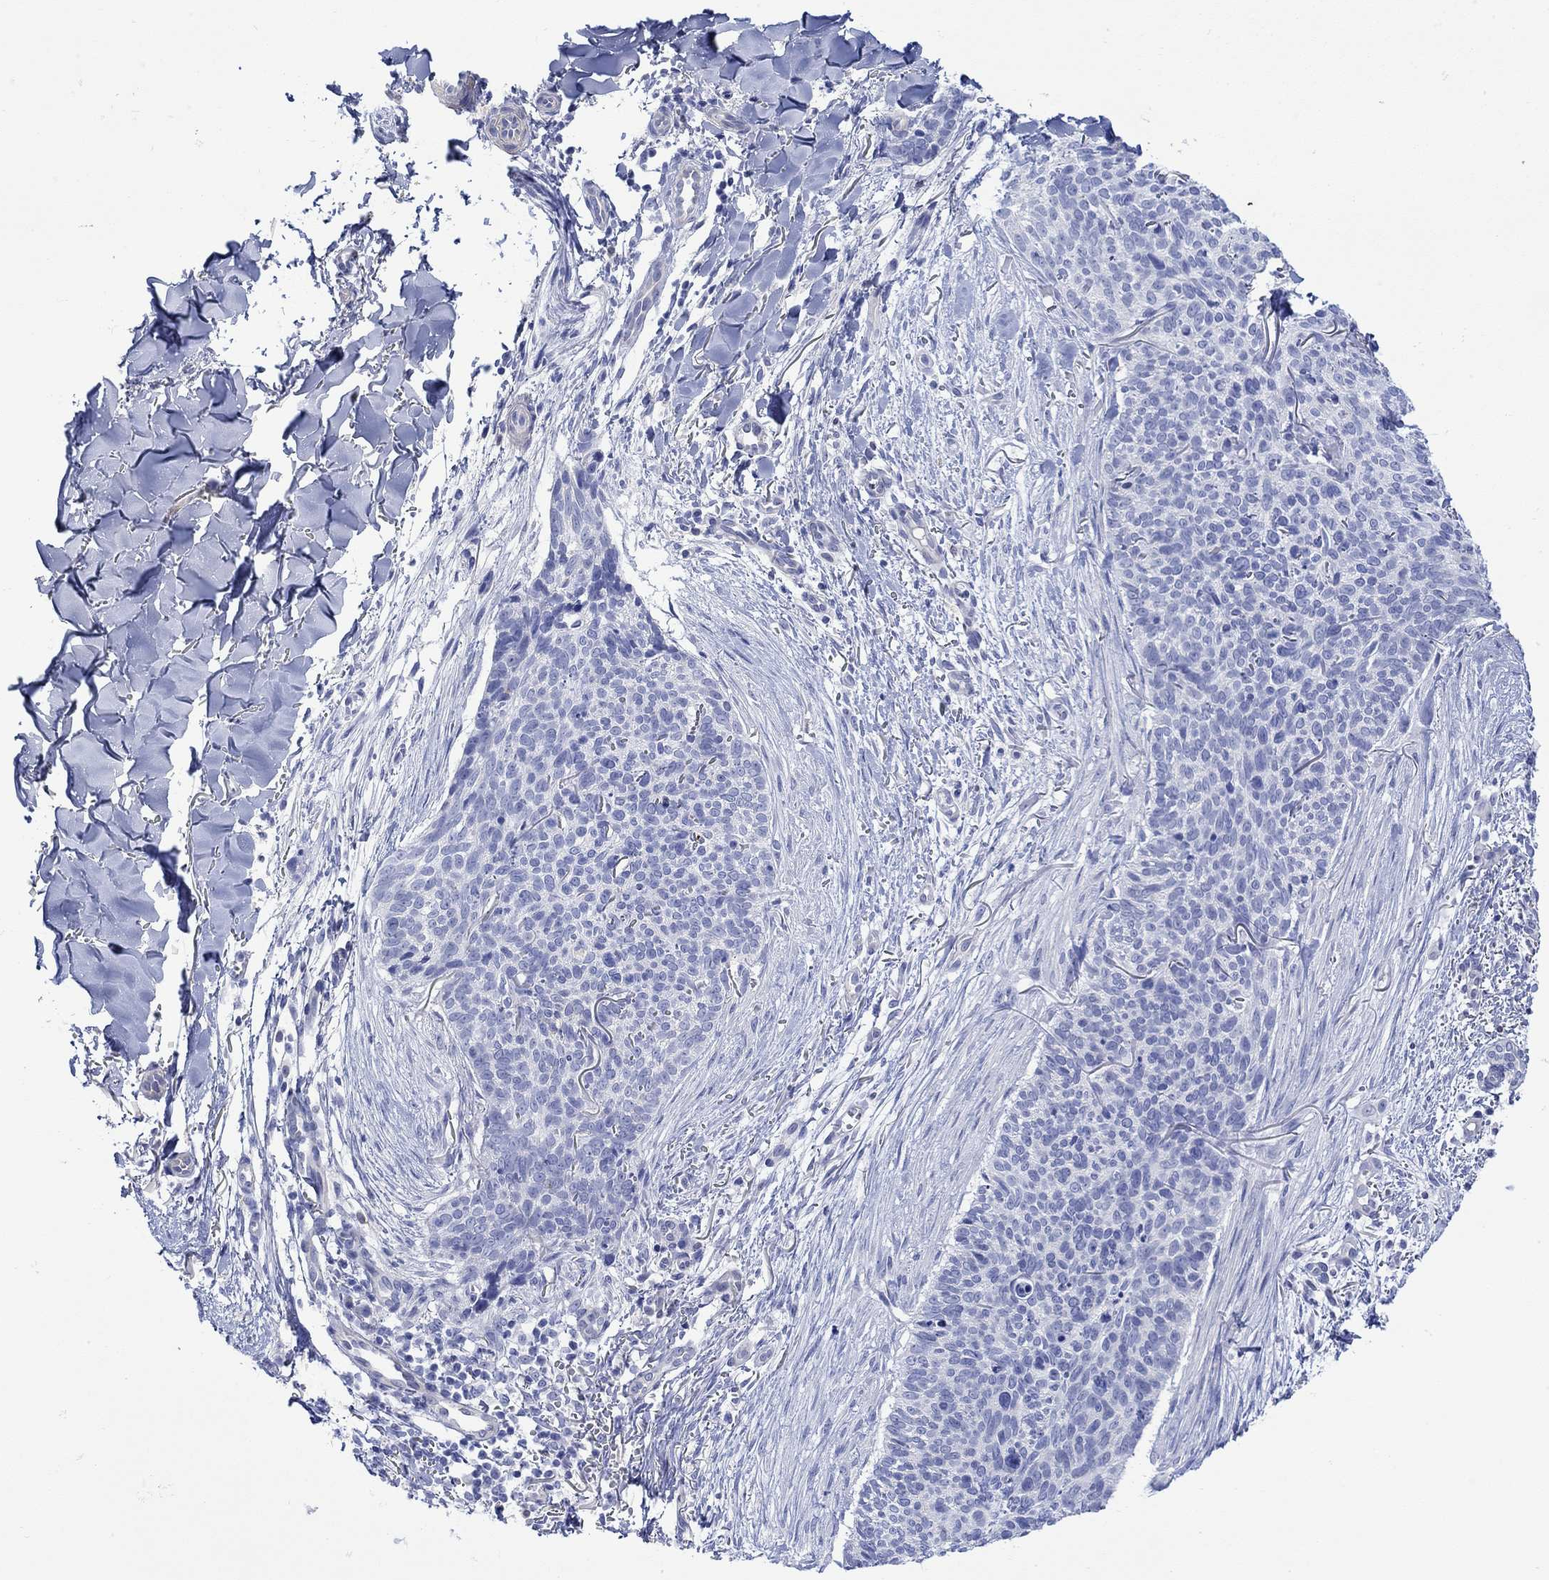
{"staining": {"intensity": "negative", "quantity": "none", "location": "none"}, "tissue": "skin cancer", "cell_type": "Tumor cells", "image_type": "cancer", "snomed": [{"axis": "morphology", "description": "Basal cell carcinoma"}, {"axis": "topography", "description": "Skin"}], "caption": "Immunohistochemical staining of skin cancer reveals no significant expression in tumor cells.", "gene": "ANKMY1", "patient": {"sex": "male", "age": 64}}